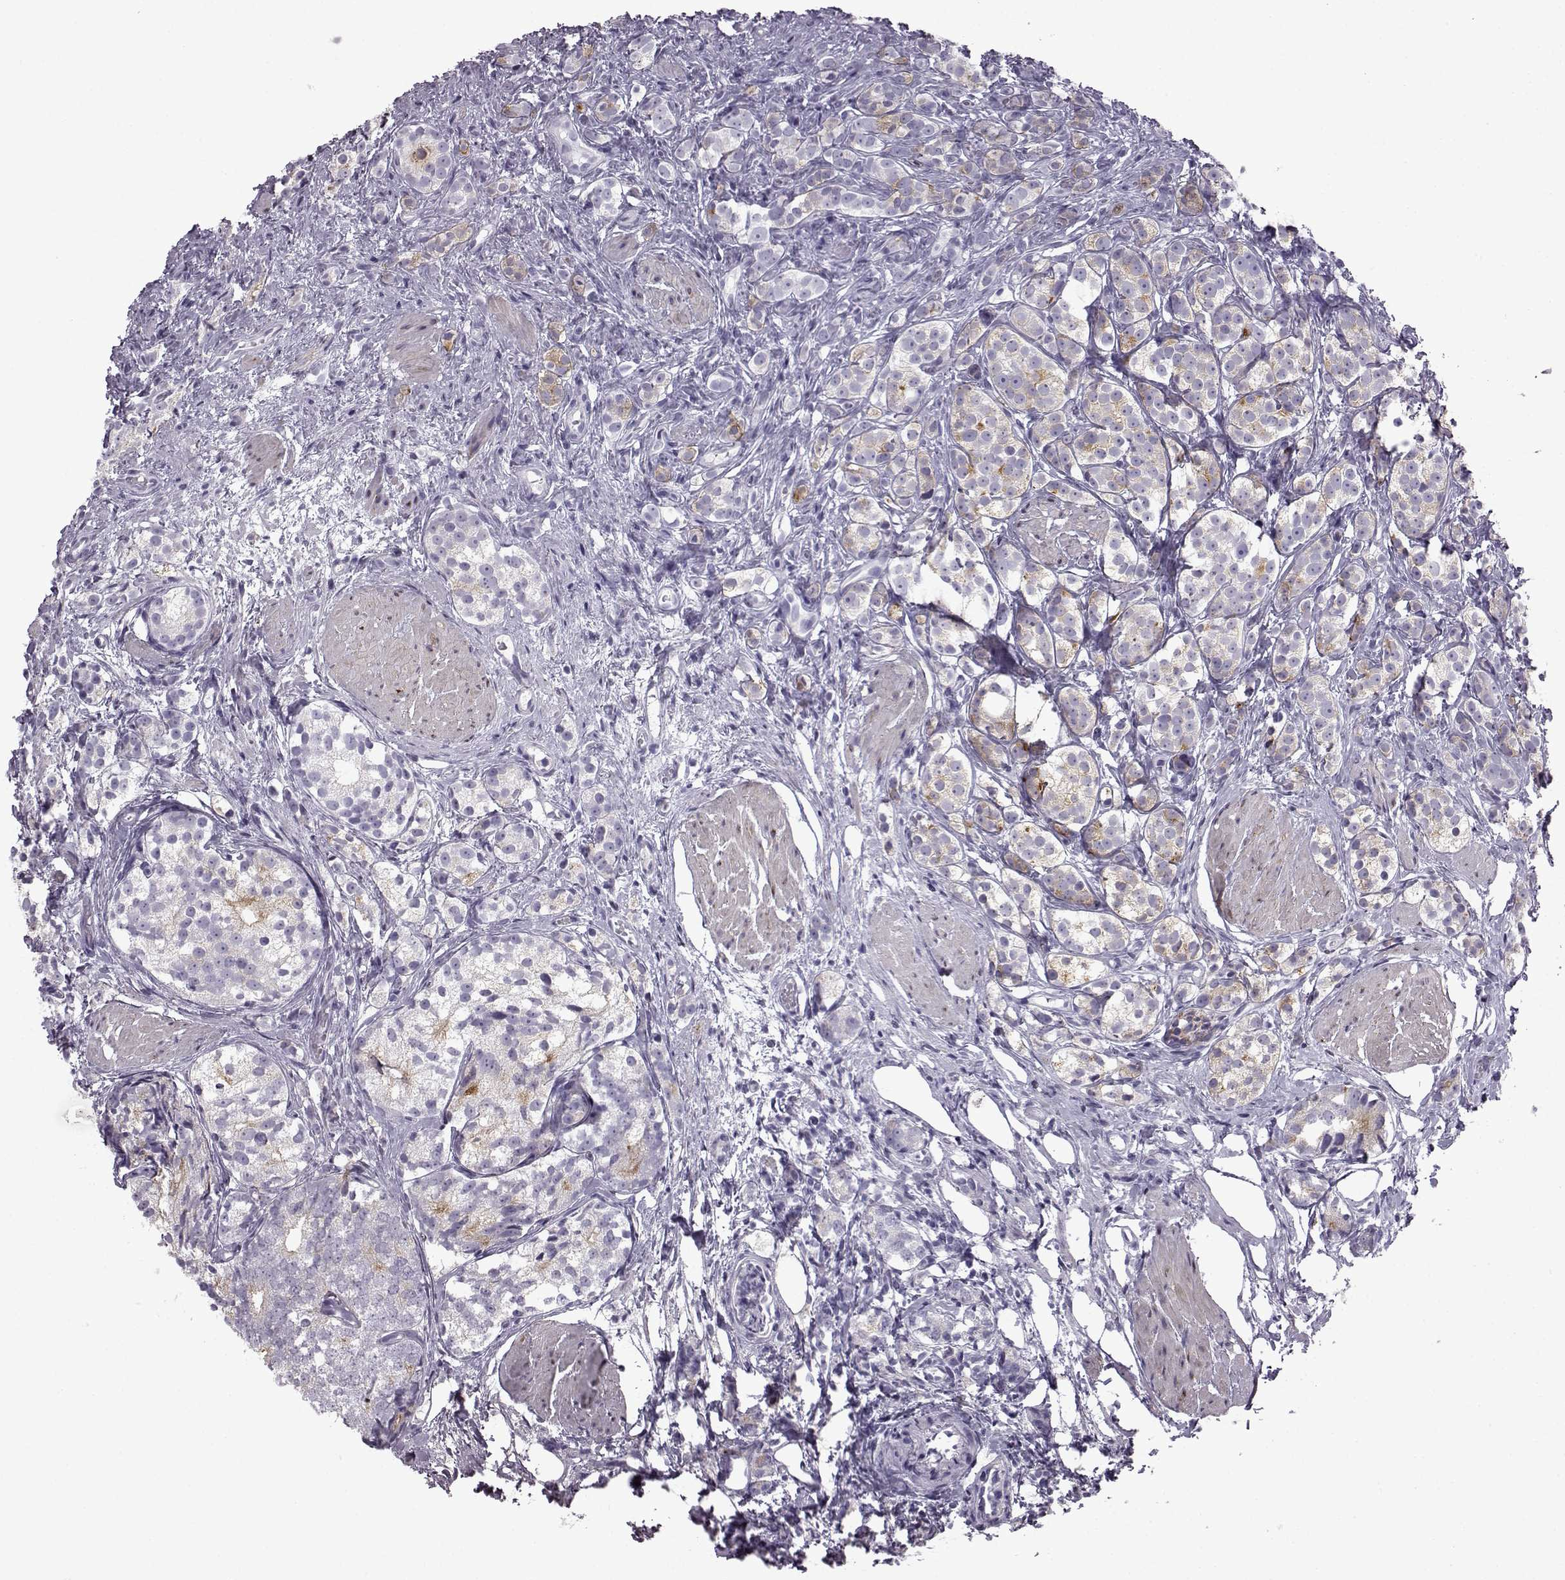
{"staining": {"intensity": "weak", "quantity": "<25%", "location": "cytoplasmic/membranous"}, "tissue": "prostate cancer", "cell_type": "Tumor cells", "image_type": "cancer", "snomed": [{"axis": "morphology", "description": "Adenocarcinoma, High grade"}, {"axis": "topography", "description": "Prostate"}], "caption": "The histopathology image reveals no staining of tumor cells in high-grade adenocarcinoma (prostate).", "gene": "SLC28A2", "patient": {"sex": "male", "age": 53}}